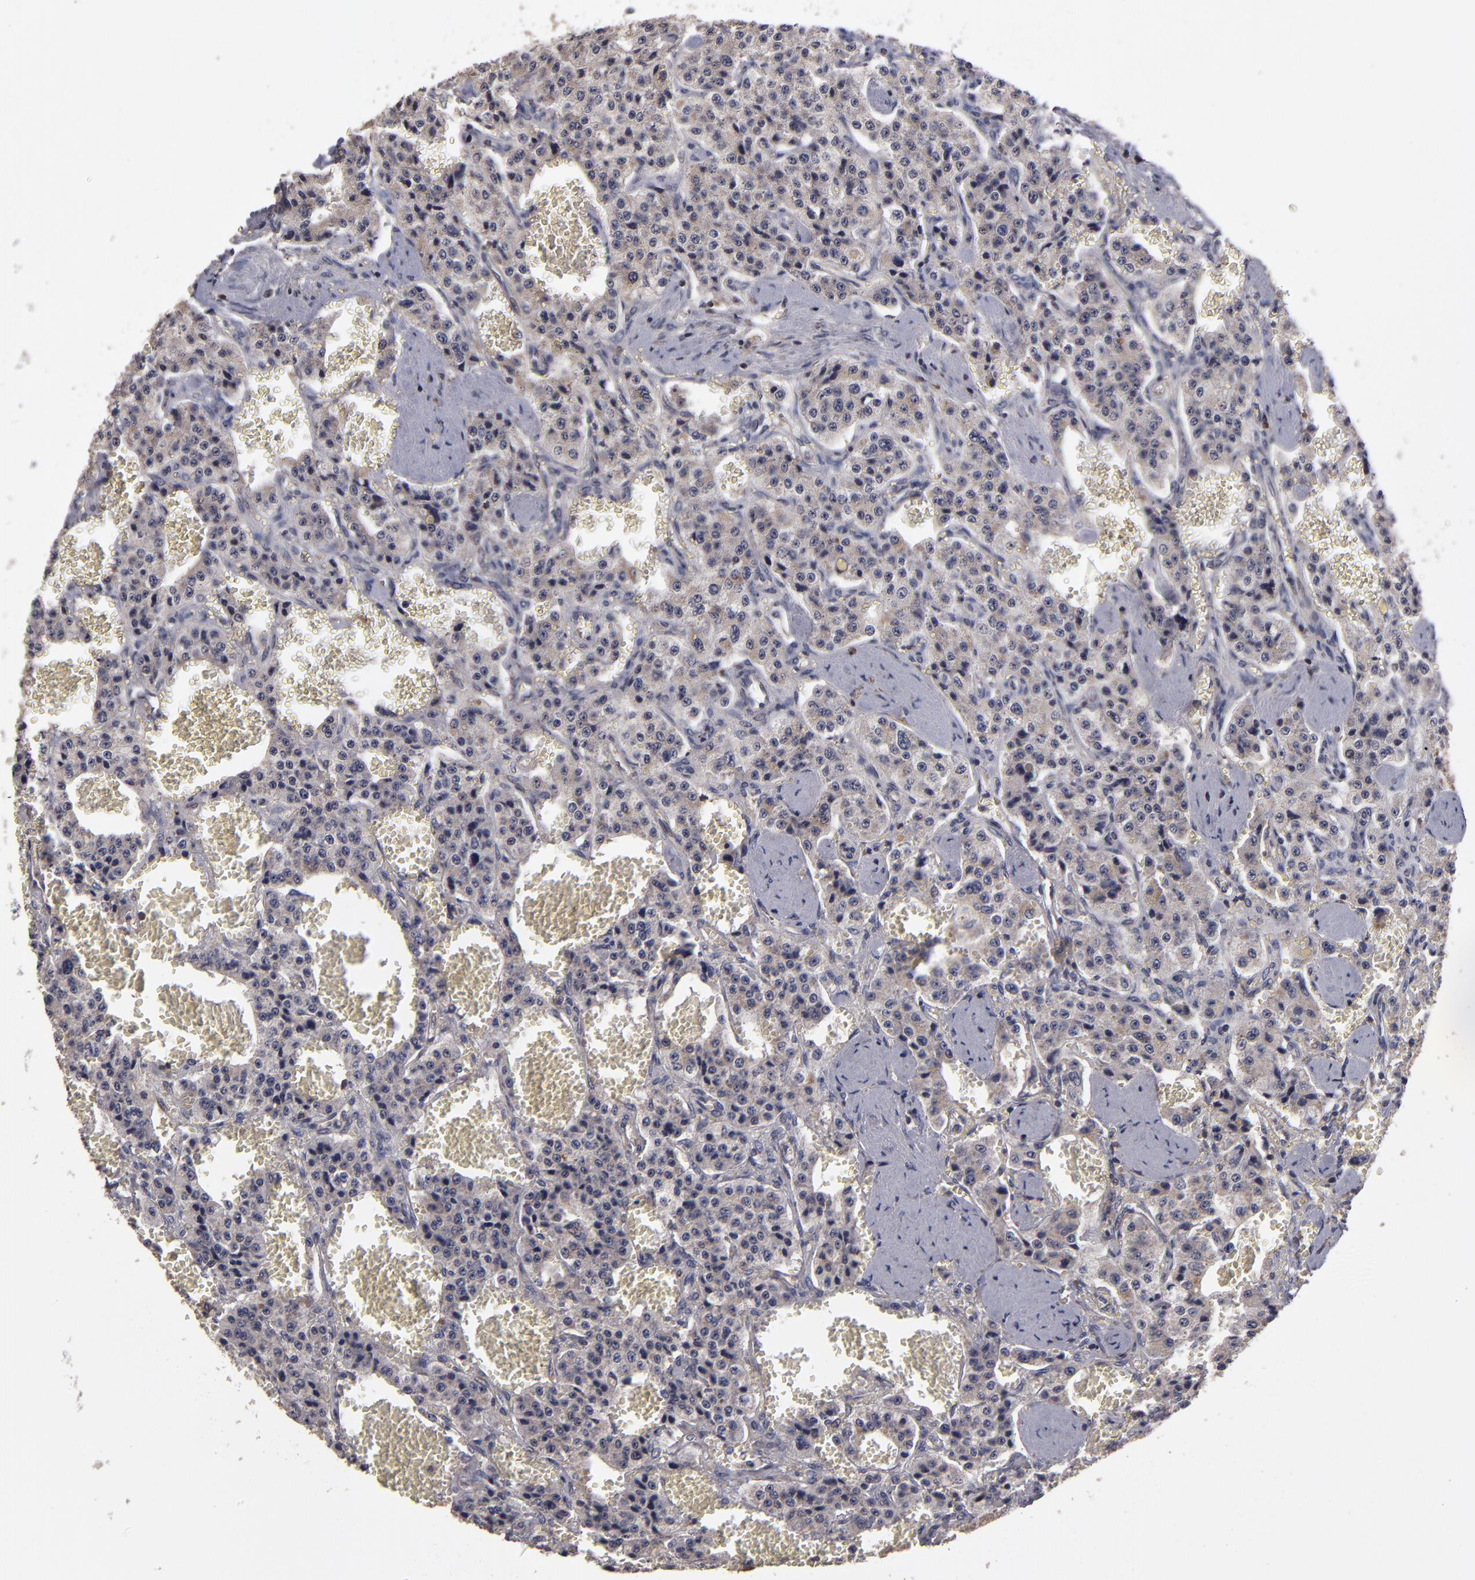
{"staining": {"intensity": "weak", "quantity": "25%-75%", "location": "cytoplasmic/membranous"}, "tissue": "carcinoid", "cell_type": "Tumor cells", "image_type": "cancer", "snomed": [{"axis": "morphology", "description": "Carcinoid, malignant, NOS"}, {"axis": "topography", "description": "Small intestine"}], "caption": "High-power microscopy captured an IHC photomicrograph of carcinoid (malignant), revealing weak cytoplasmic/membranous staining in approximately 25%-75% of tumor cells.", "gene": "NF2", "patient": {"sex": "male", "age": 52}}